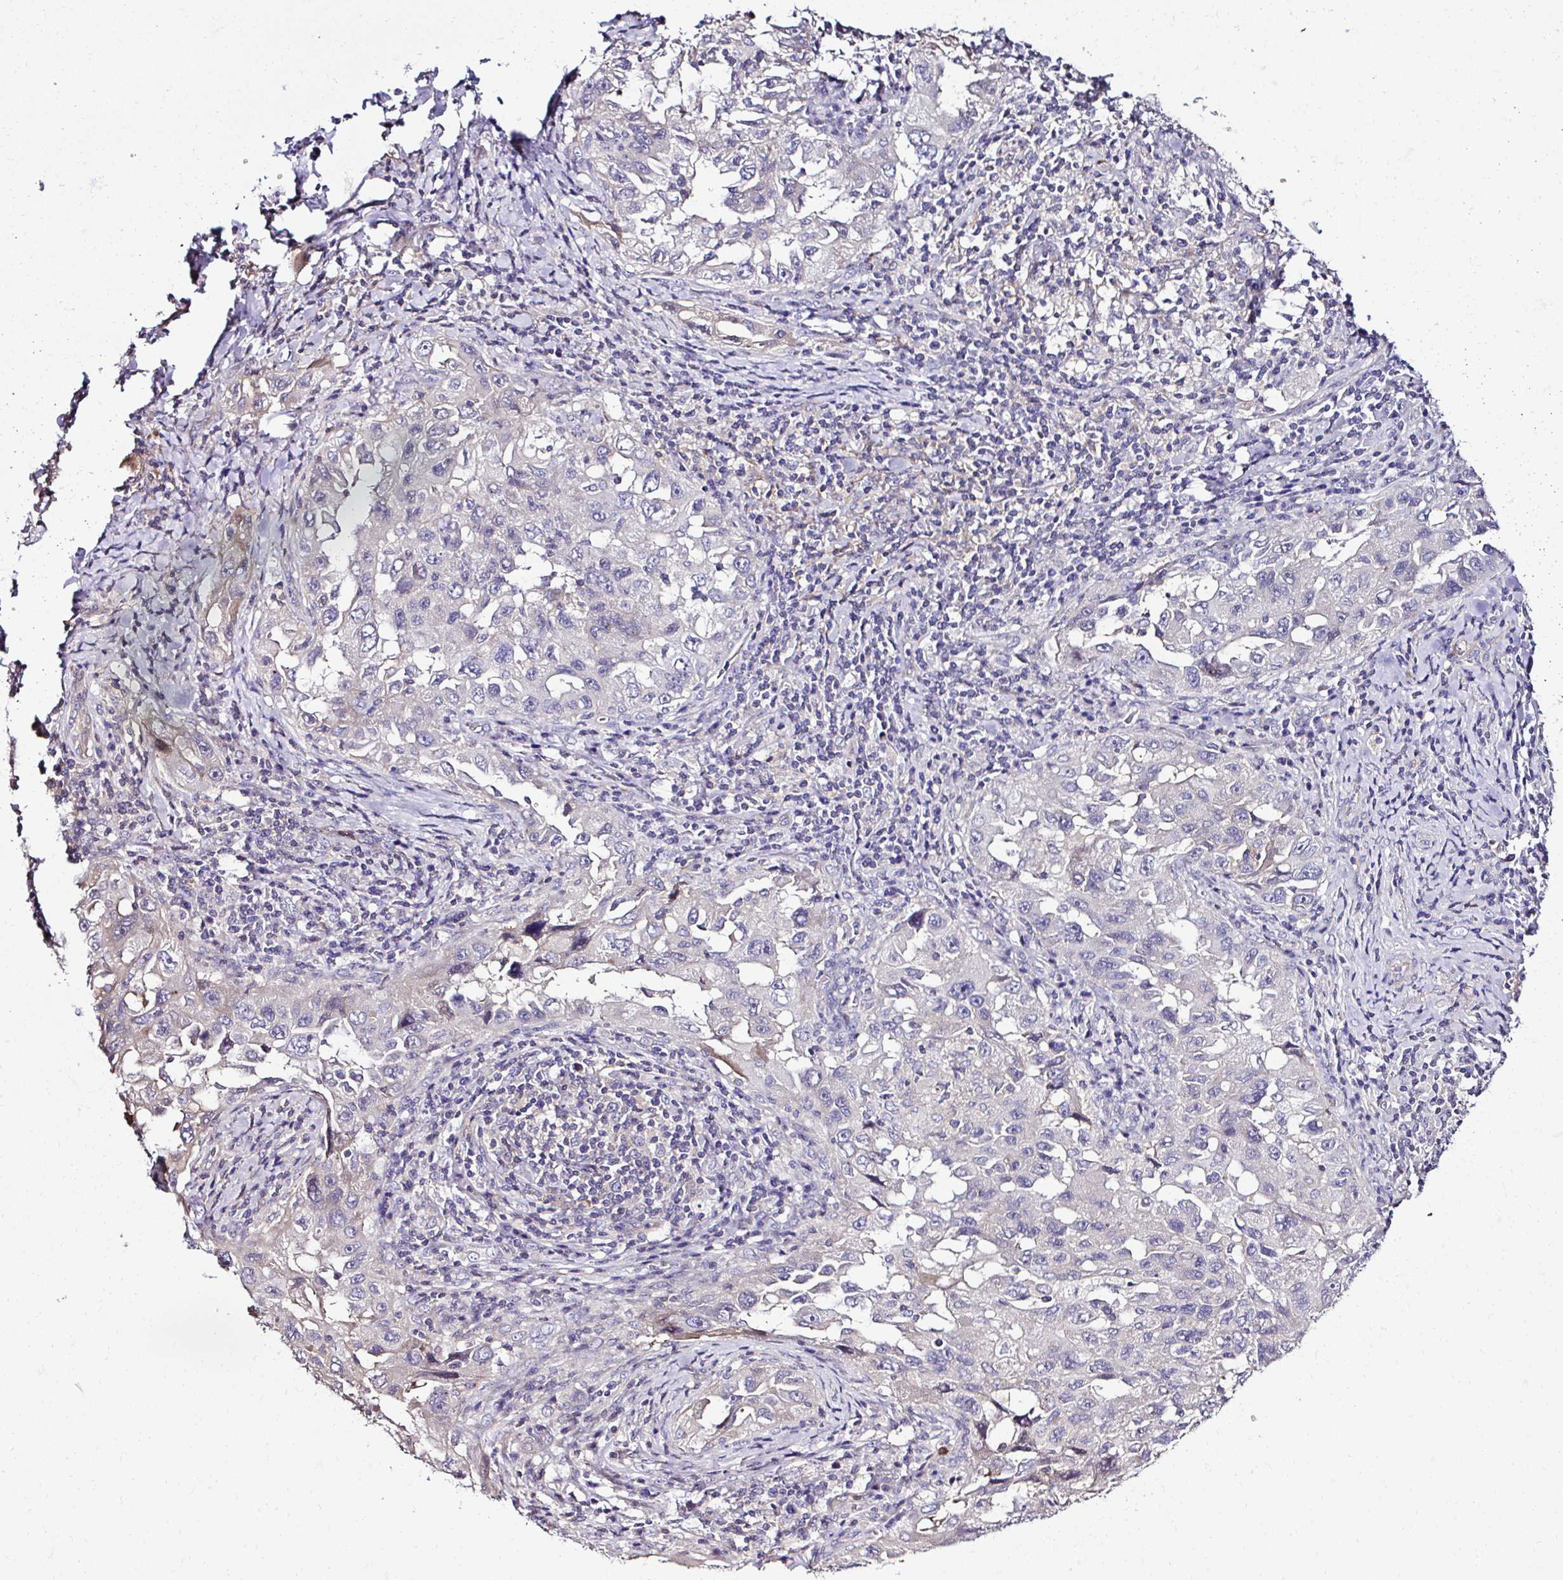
{"staining": {"intensity": "negative", "quantity": "none", "location": "none"}, "tissue": "lung cancer", "cell_type": "Tumor cells", "image_type": "cancer", "snomed": [{"axis": "morphology", "description": "Adenocarcinoma, NOS"}, {"axis": "topography", "description": "Lung"}], "caption": "DAB immunohistochemical staining of lung cancer reveals no significant positivity in tumor cells. The staining is performed using DAB (3,3'-diaminobenzidine) brown chromogen with nuclei counter-stained in using hematoxylin.", "gene": "CCDC85C", "patient": {"sex": "female", "age": 73}}